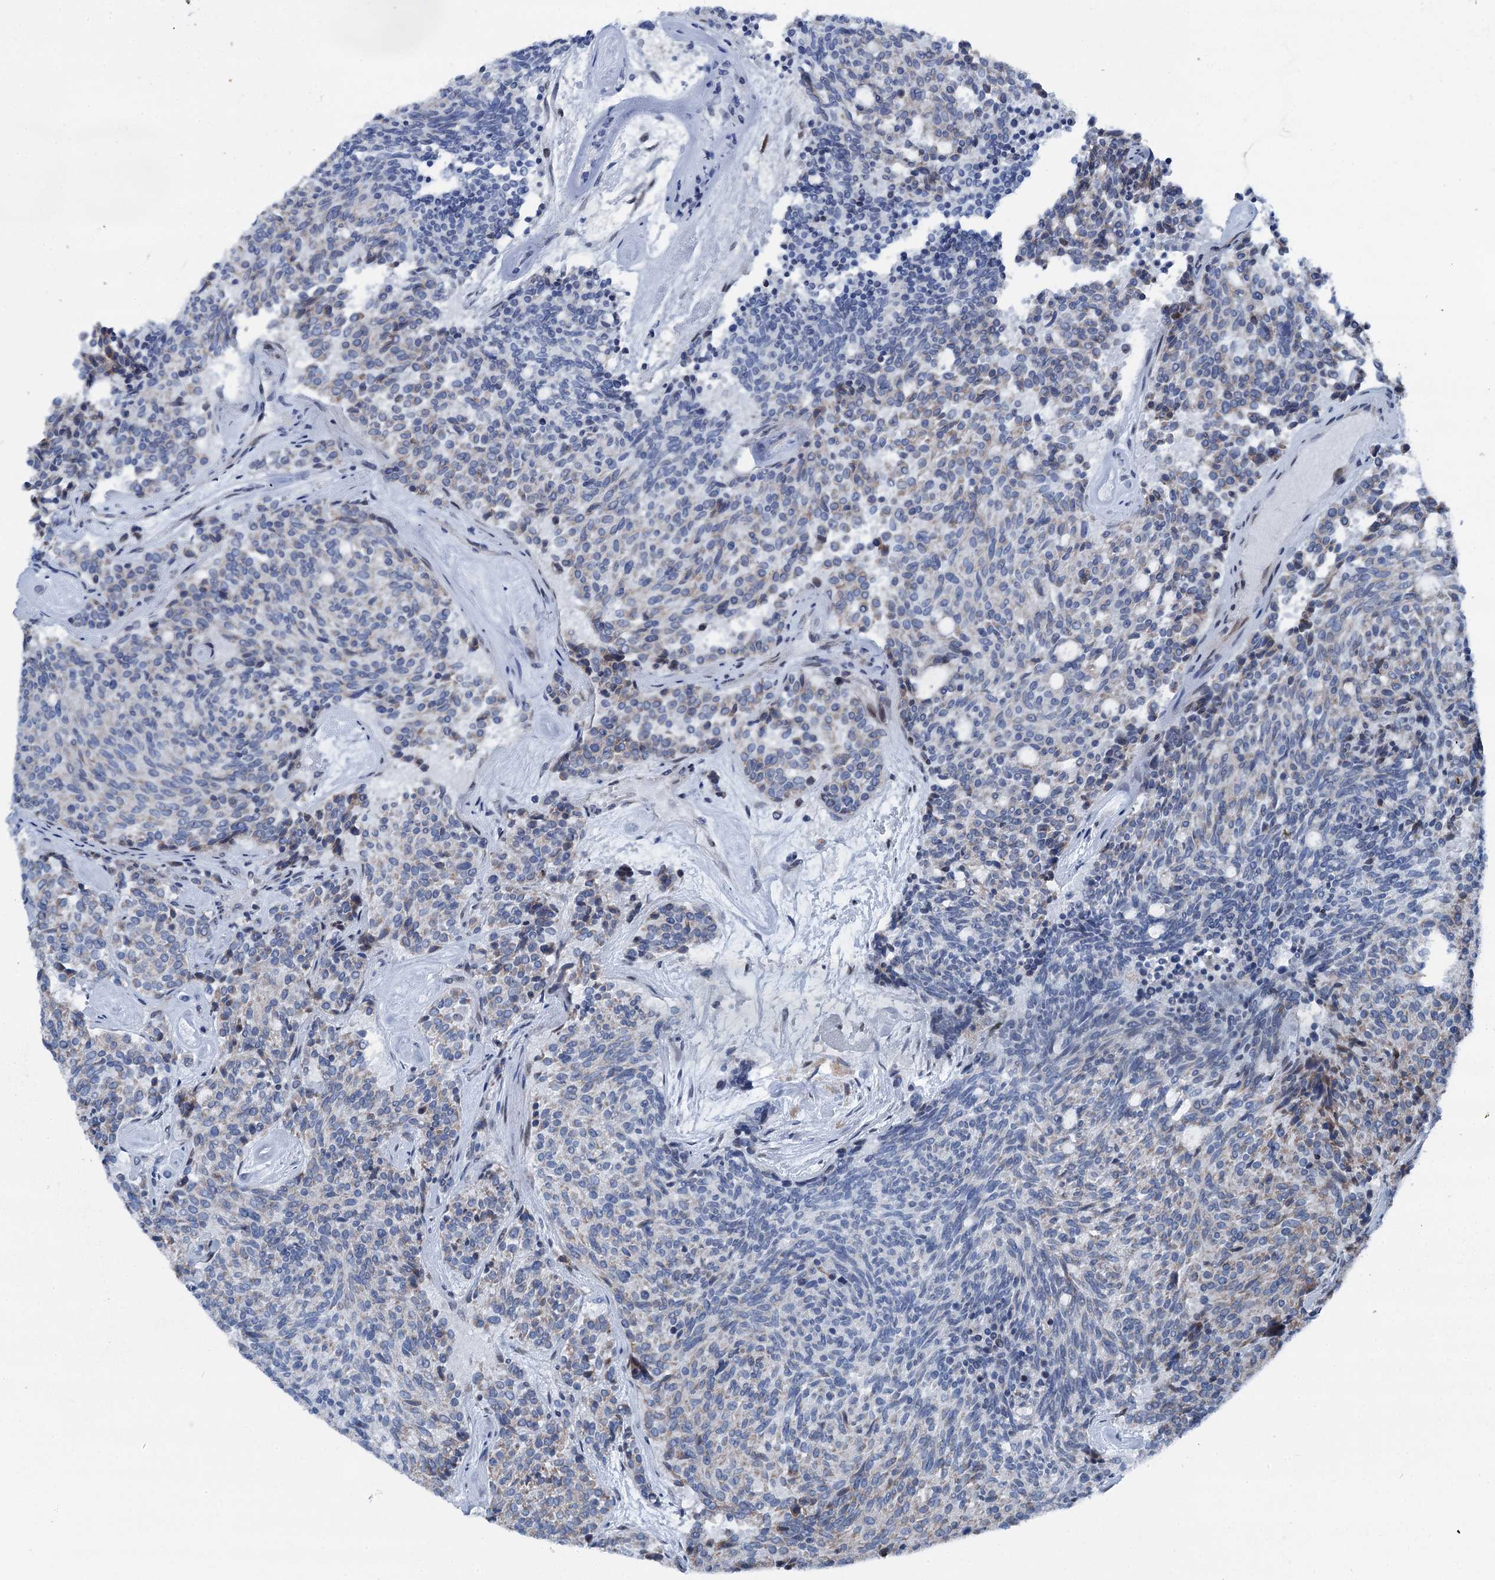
{"staining": {"intensity": "negative", "quantity": "none", "location": "none"}, "tissue": "carcinoid", "cell_type": "Tumor cells", "image_type": "cancer", "snomed": [{"axis": "morphology", "description": "Carcinoid, malignant, NOS"}, {"axis": "topography", "description": "Pancreas"}], "caption": "DAB (3,3'-diaminobenzidine) immunohistochemical staining of human carcinoid (malignant) exhibits no significant staining in tumor cells. (DAB (3,3'-diaminobenzidine) IHC, high magnification).", "gene": "MRPL14", "patient": {"sex": "female", "age": 54}}